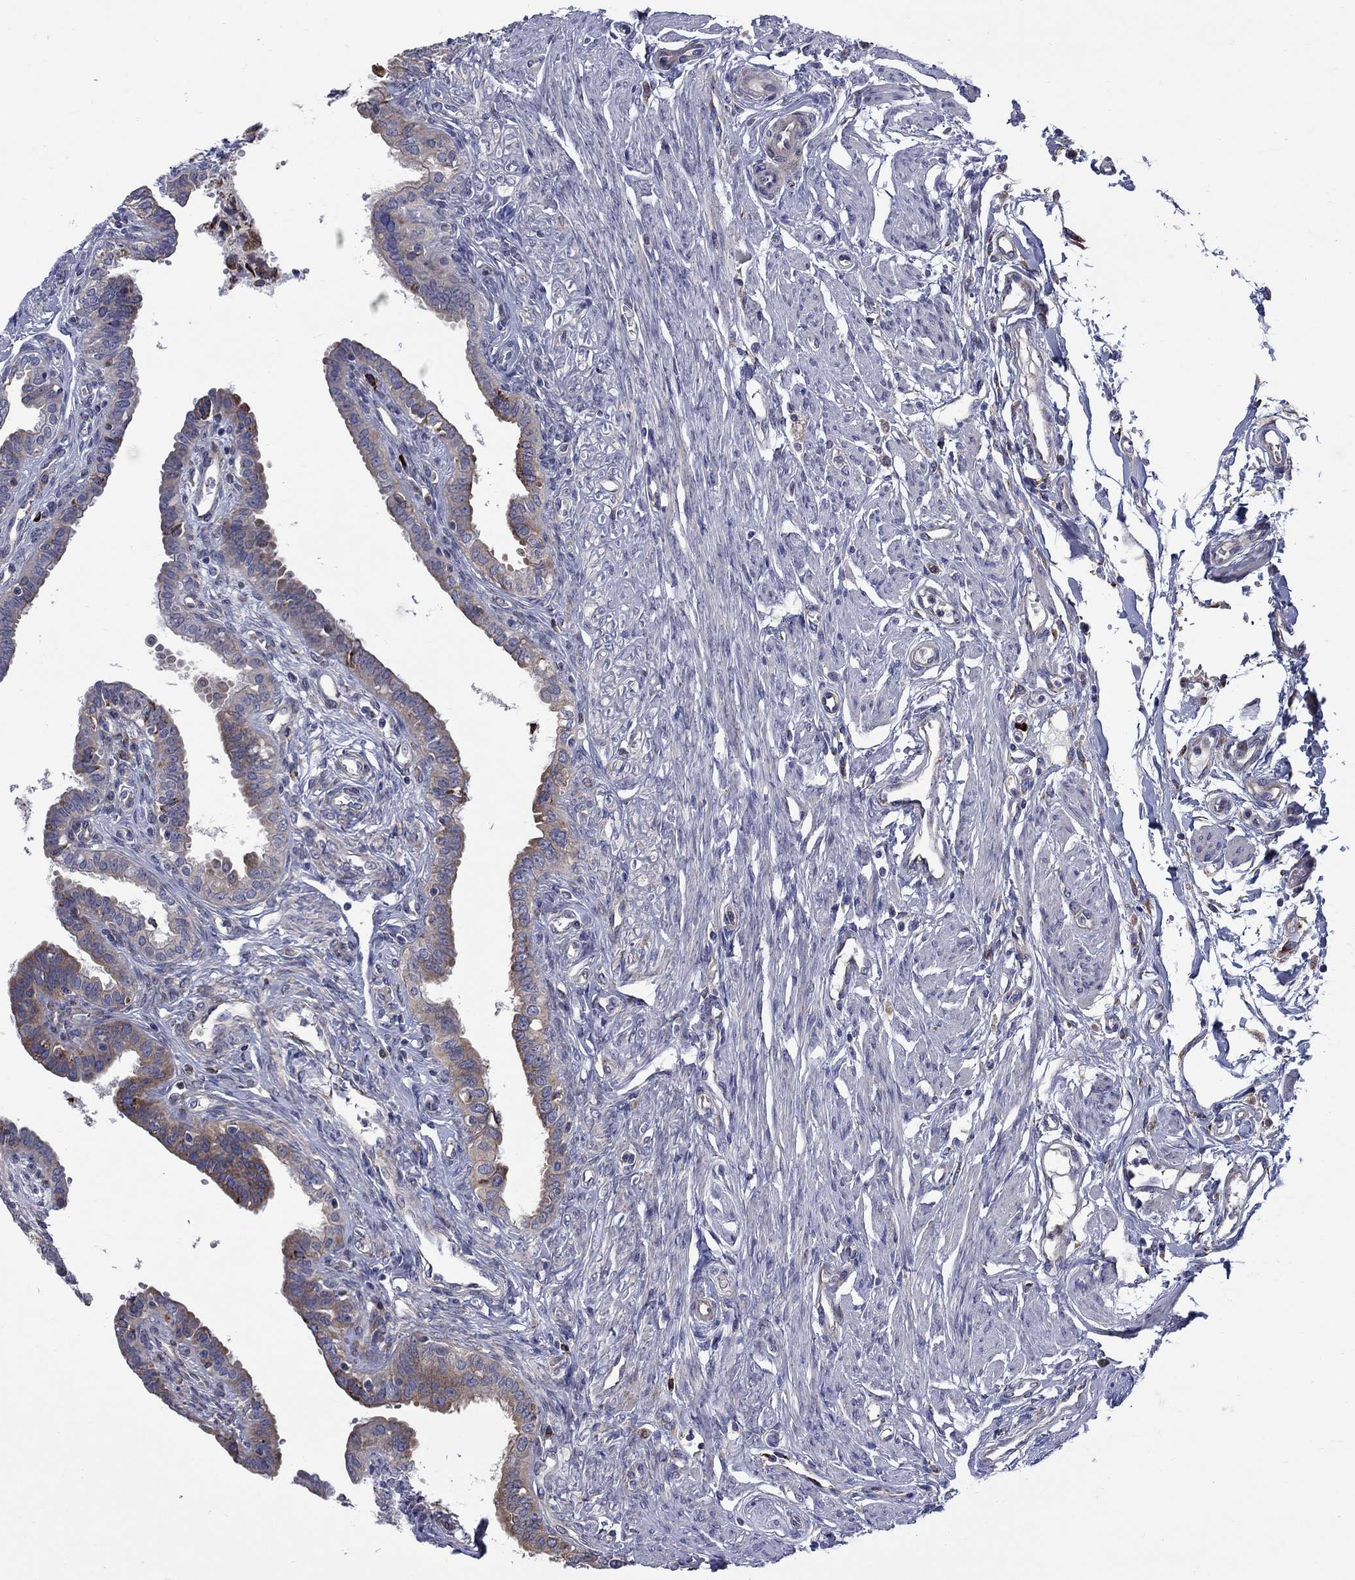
{"staining": {"intensity": "moderate", "quantity": "25%-75%", "location": "cytoplasmic/membranous"}, "tissue": "fallopian tube", "cell_type": "Glandular cells", "image_type": "normal", "snomed": [{"axis": "morphology", "description": "Normal tissue, NOS"}, {"axis": "morphology", "description": "Carcinoma, endometroid"}, {"axis": "topography", "description": "Fallopian tube"}, {"axis": "topography", "description": "Ovary"}], "caption": "Immunohistochemical staining of unremarkable fallopian tube reveals moderate cytoplasmic/membranous protein expression in approximately 25%-75% of glandular cells. The staining was performed using DAB (3,3'-diaminobenzidine), with brown indicating positive protein expression. Nuclei are stained blue with hematoxylin.", "gene": "ASNS", "patient": {"sex": "female", "age": 42}}